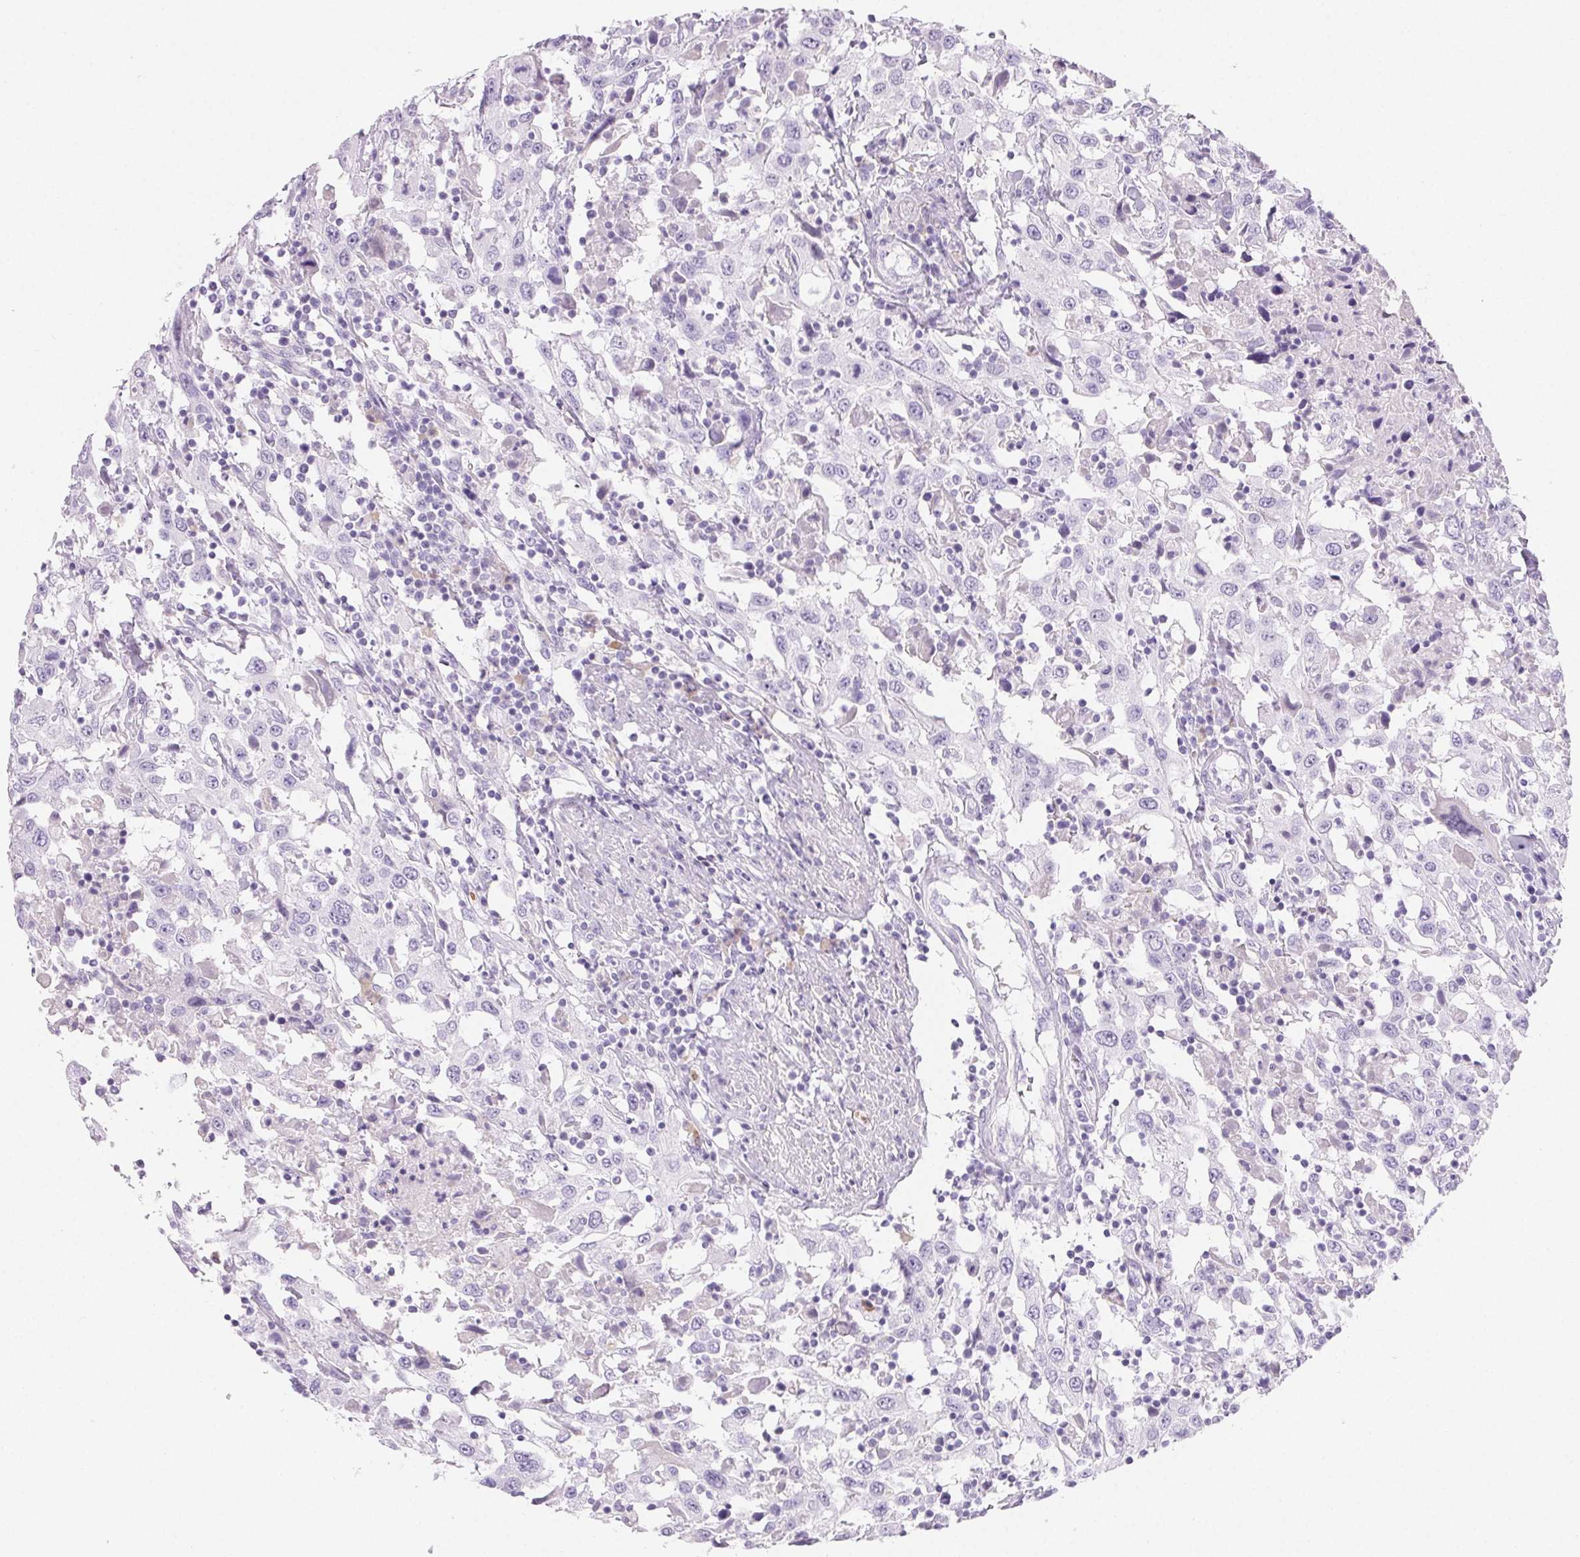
{"staining": {"intensity": "negative", "quantity": "none", "location": "none"}, "tissue": "urothelial cancer", "cell_type": "Tumor cells", "image_type": "cancer", "snomed": [{"axis": "morphology", "description": "Urothelial carcinoma, High grade"}, {"axis": "topography", "description": "Urinary bladder"}], "caption": "Tumor cells show no significant protein expression in urothelial cancer.", "gene": "PADI4", "patient": {"sex": "male", "age": 61}}